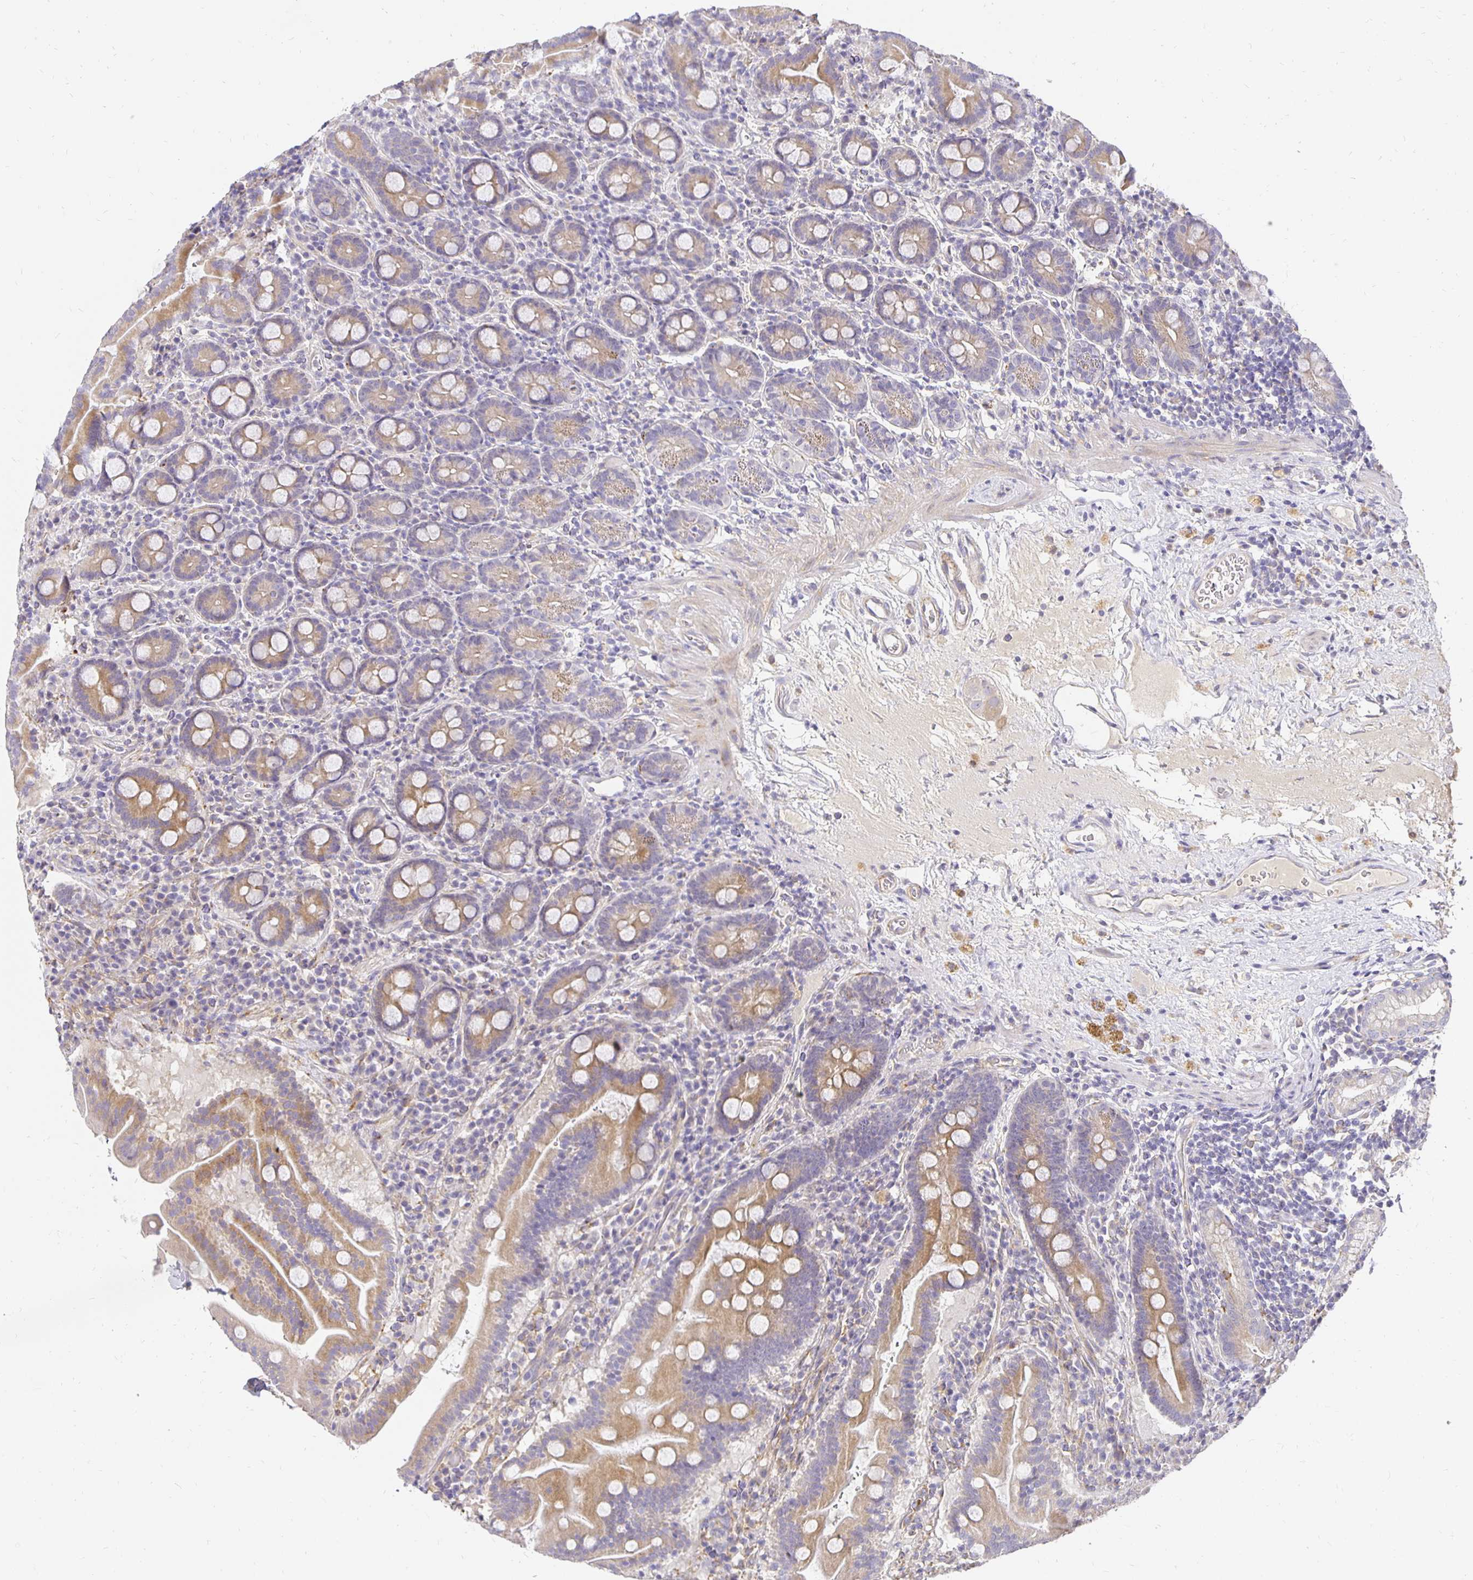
{"staining": {"intensity": "weak", "quantity": ">75%", "location": "cytoplasmic/membranous"}, "tissue": "small intestine", "cell_type": "Glandular cells", "image_type": "normal", "snomed": [{"axis": "morphology", "description": "Normal tissue, NOS"}, {"axis": "topography", "description": "Small intestine"}], "caption": "Protein analysis of benign small intestine displays weak cytoplasmic/membranous expression in approximately >75% of glandular cells. (DAB (3,3'-diaminobenzidine) IHC with brightfield microscopy, high magnification).", "gene": "PLOD1", "patient": {"sex": "male", "age": 26}}